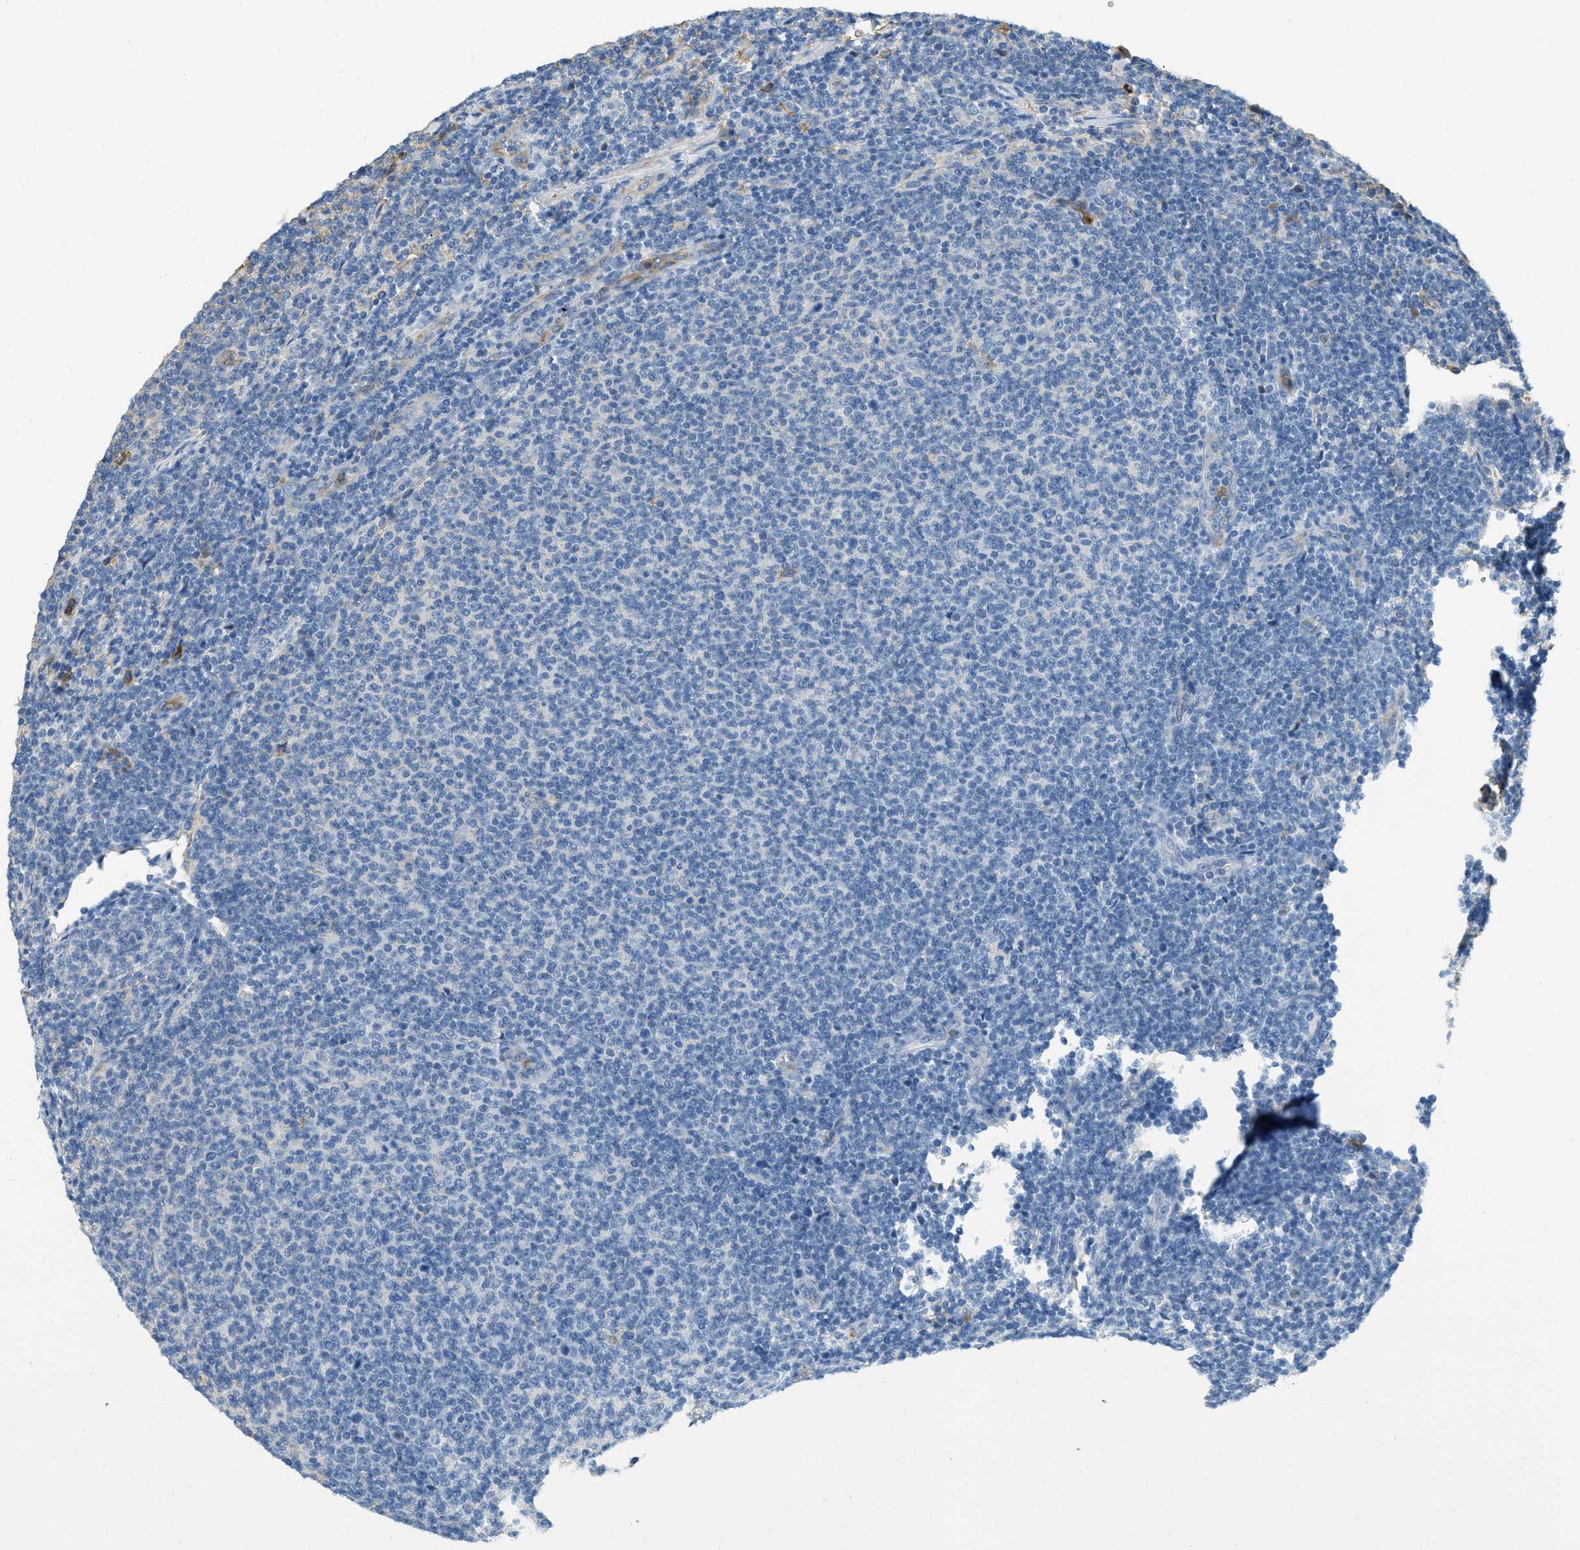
{"staining": {"intensity": "negative", "quantity": "none", "location": "none"}, "tissue": "lymphoma", "cell_type": "Tumor cells", "image_type": "cancer", "snomed": [{"axis": "morphology", "description": "Malignant lymphoma, non-Hodgkin's type, Low grade"}, {"axis": "topography", "description": "Lymph node"}], "caption": "Protein analysis of lymphoma displays no significant expression in tumor cells. Nuclei are stained in blue.", "gene": "PRTN3", "patient": {"sex": "male", "age": 66}}